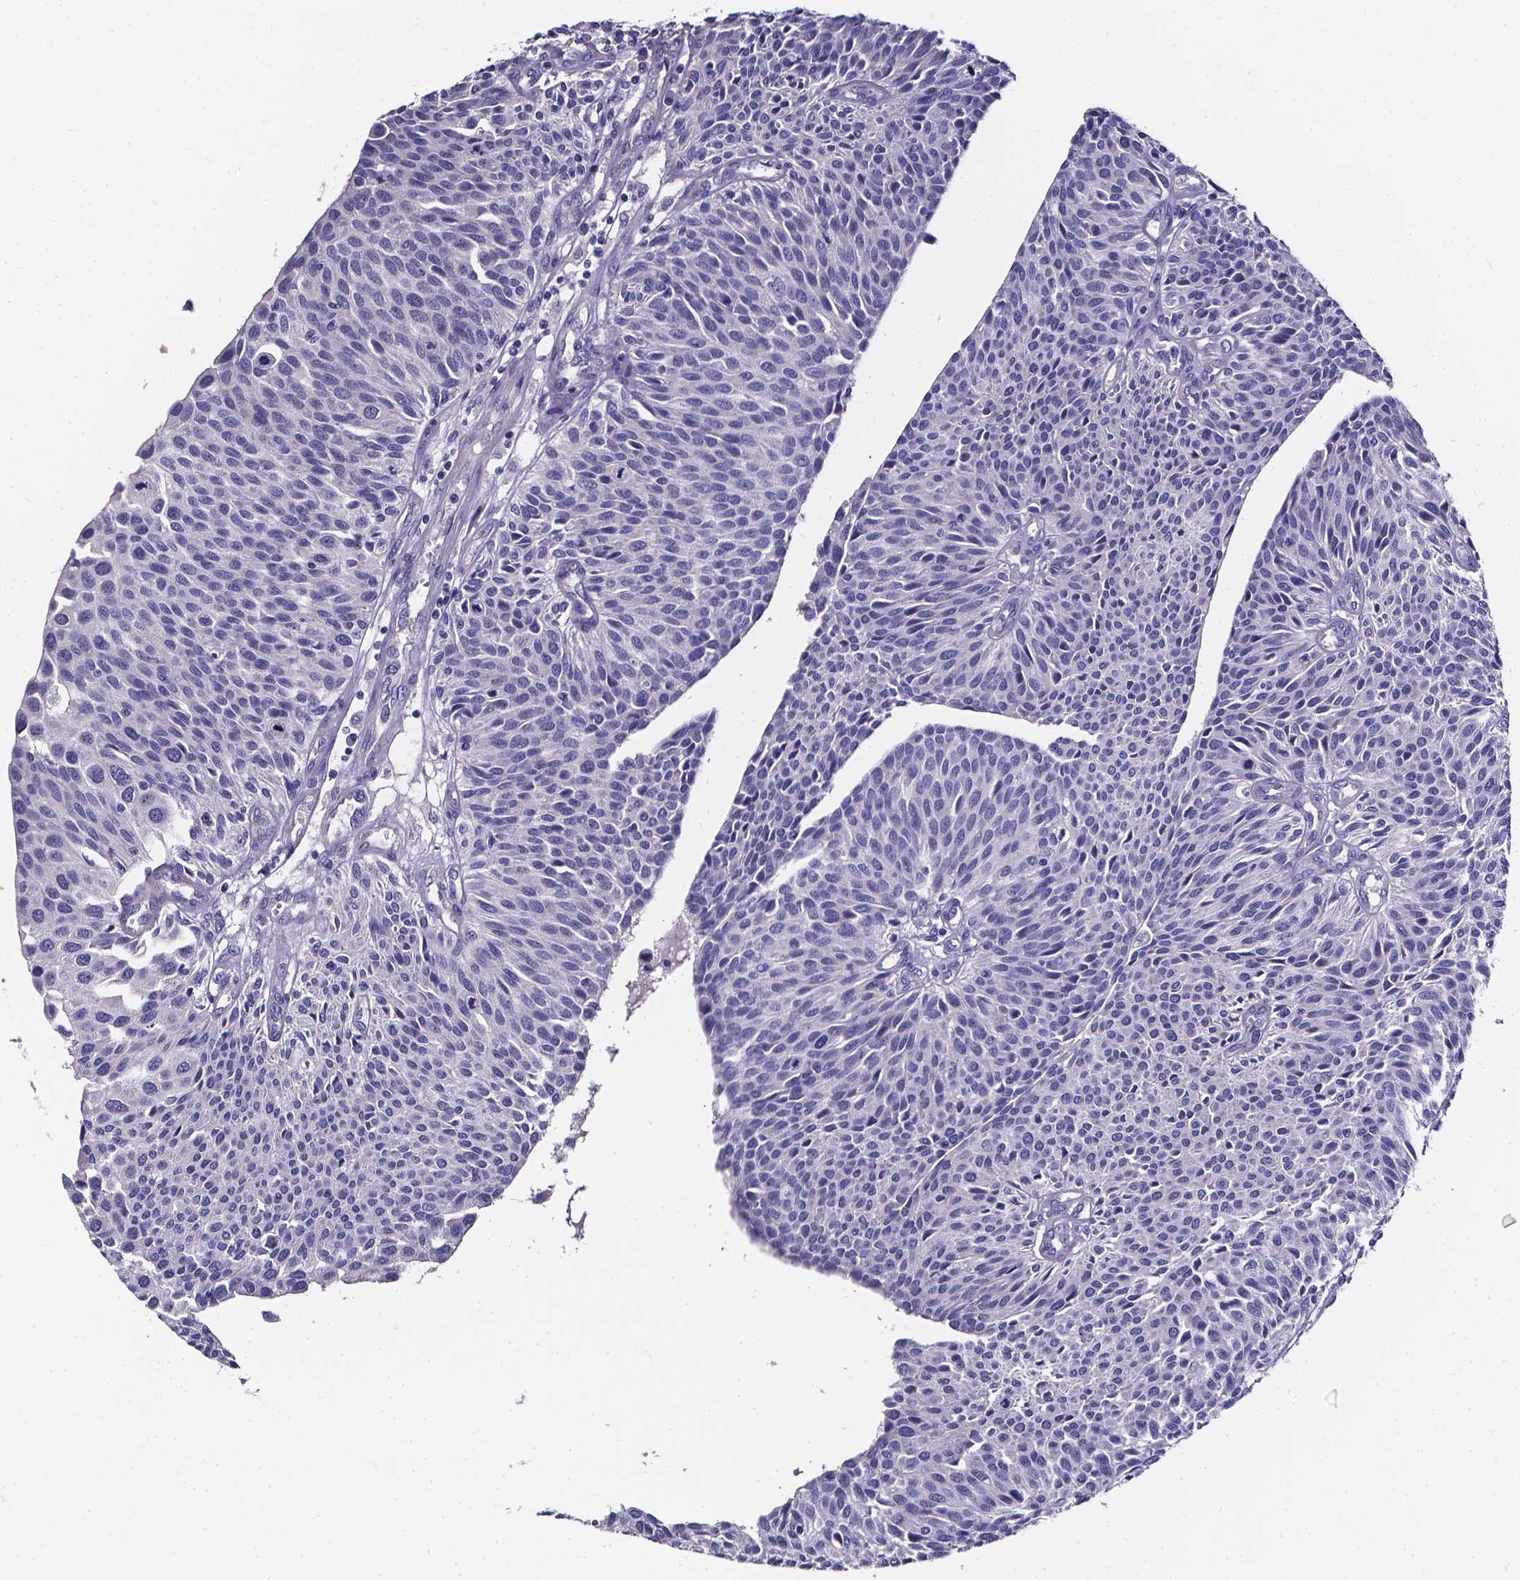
{"staining": {"intensity": "negative", "quantity": "none", "location": "none"}, "tissue": "urothelial cancer", "cell_type": "Tumor cells", "image_type": "cancer", "snomed": [{"axis": "morphology", "description": "Urothelial carcinoma, NOS"}, {"axis": "topography", "description": "Urinary bladder"}], "caption": "A histopathology image of human urothelial cancer is negative for staining in tumor cells.", "gene": "CACNG8", "patient": {"sex": "male", "age": 55}}